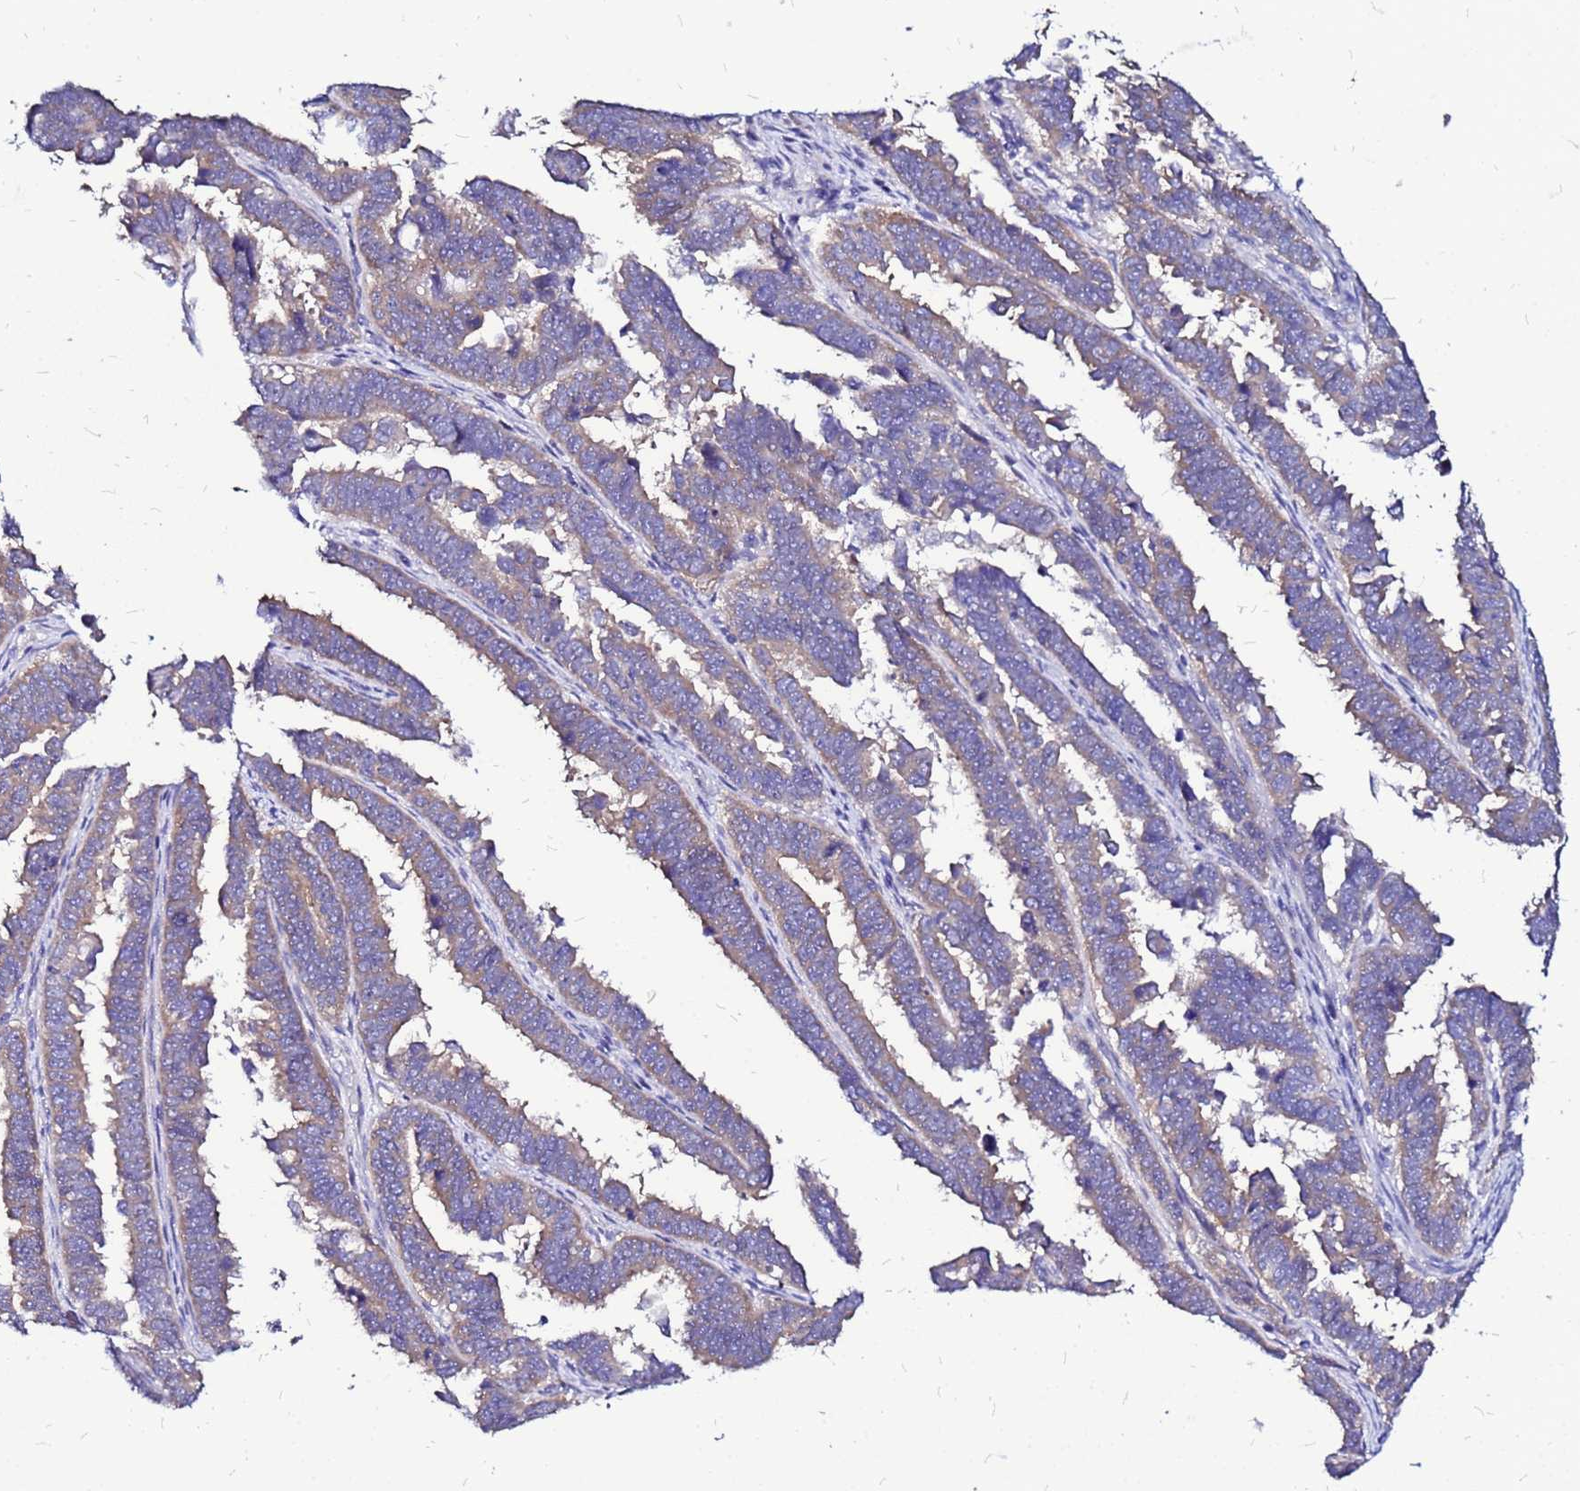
{"staining": {"intensity": "weak", "quantity": "25%-75%", "location": "cytoplasmic/membranous"}, "tissue": "endometrial cancer", "cell_type": "Tumor cells", "image_type": "cancer", "snomed": [{"axis": "morphology", "description": "Adenocarcinoma, NOS"}, {"axis": "topography", "description": "Endometrium"}], "caption": "Brown immunohistochemical staining in endometrial adenocarcinoma shows weak cytoplasmic/membranous expression in approximately 25%-75% of tumor cells.", "gene": "ARHGEF5", "patient": {"sex": "female", "age": 75}}